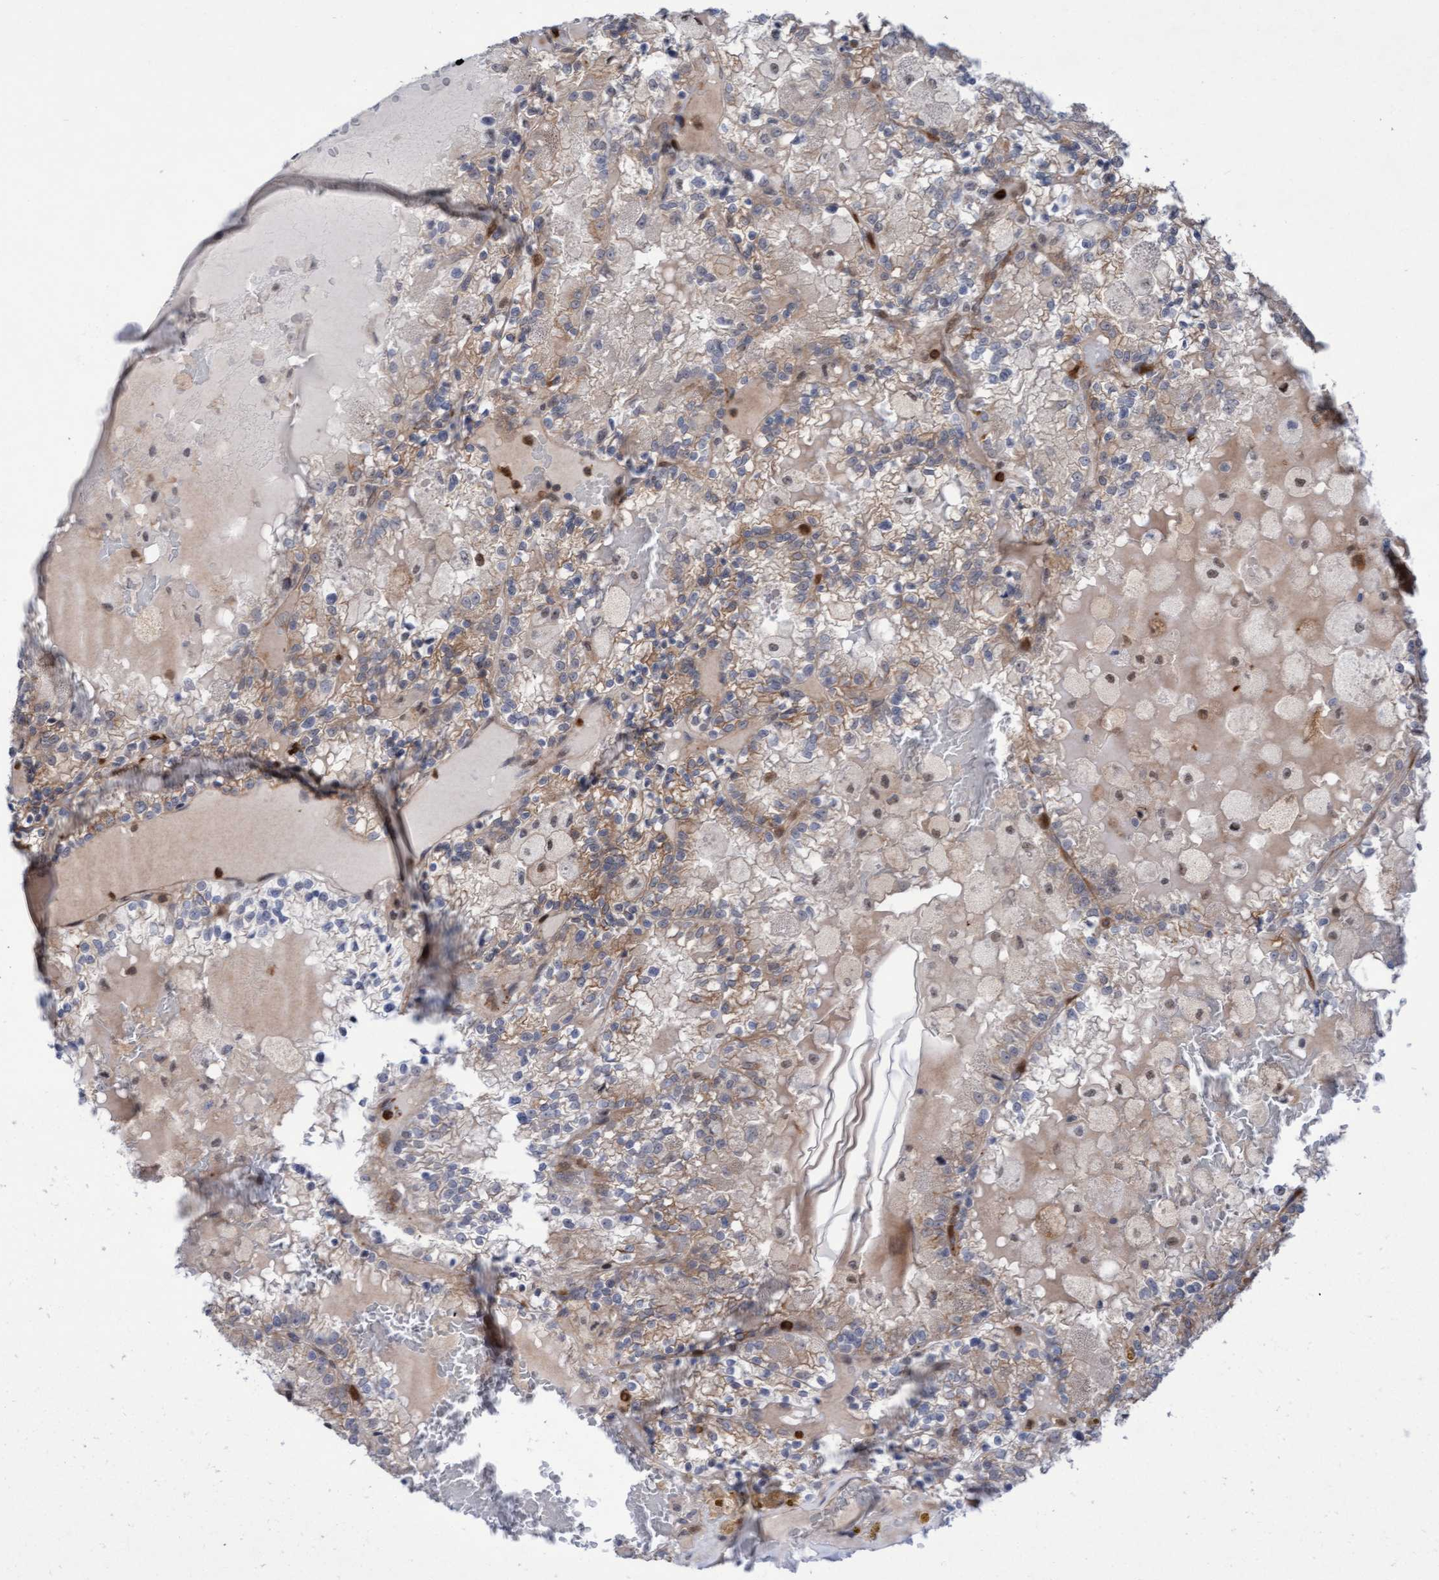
{"staining": {"intensity": "weak", "quantity": "25%-75%", "location": "cytoplasmic/membranous"}, "tissue": "renal cancer", "cell_type": "Tumor cells", "image_type": "cancer", "snomed": [{"axis": "morphology", "description": "Adenocarcinoma, NOS"}, {"axis": "topography", "description": "Kidney"}], "caption": "Immunohistochemical staining of renal adenocarcinoma exhibits low levels of weak cytoplasmic/membranous protein staining in approximately 25%-75% of tumor cells.", "gene": "RAP1GAP2", "patient": {"sex": "female", "age": 56}}